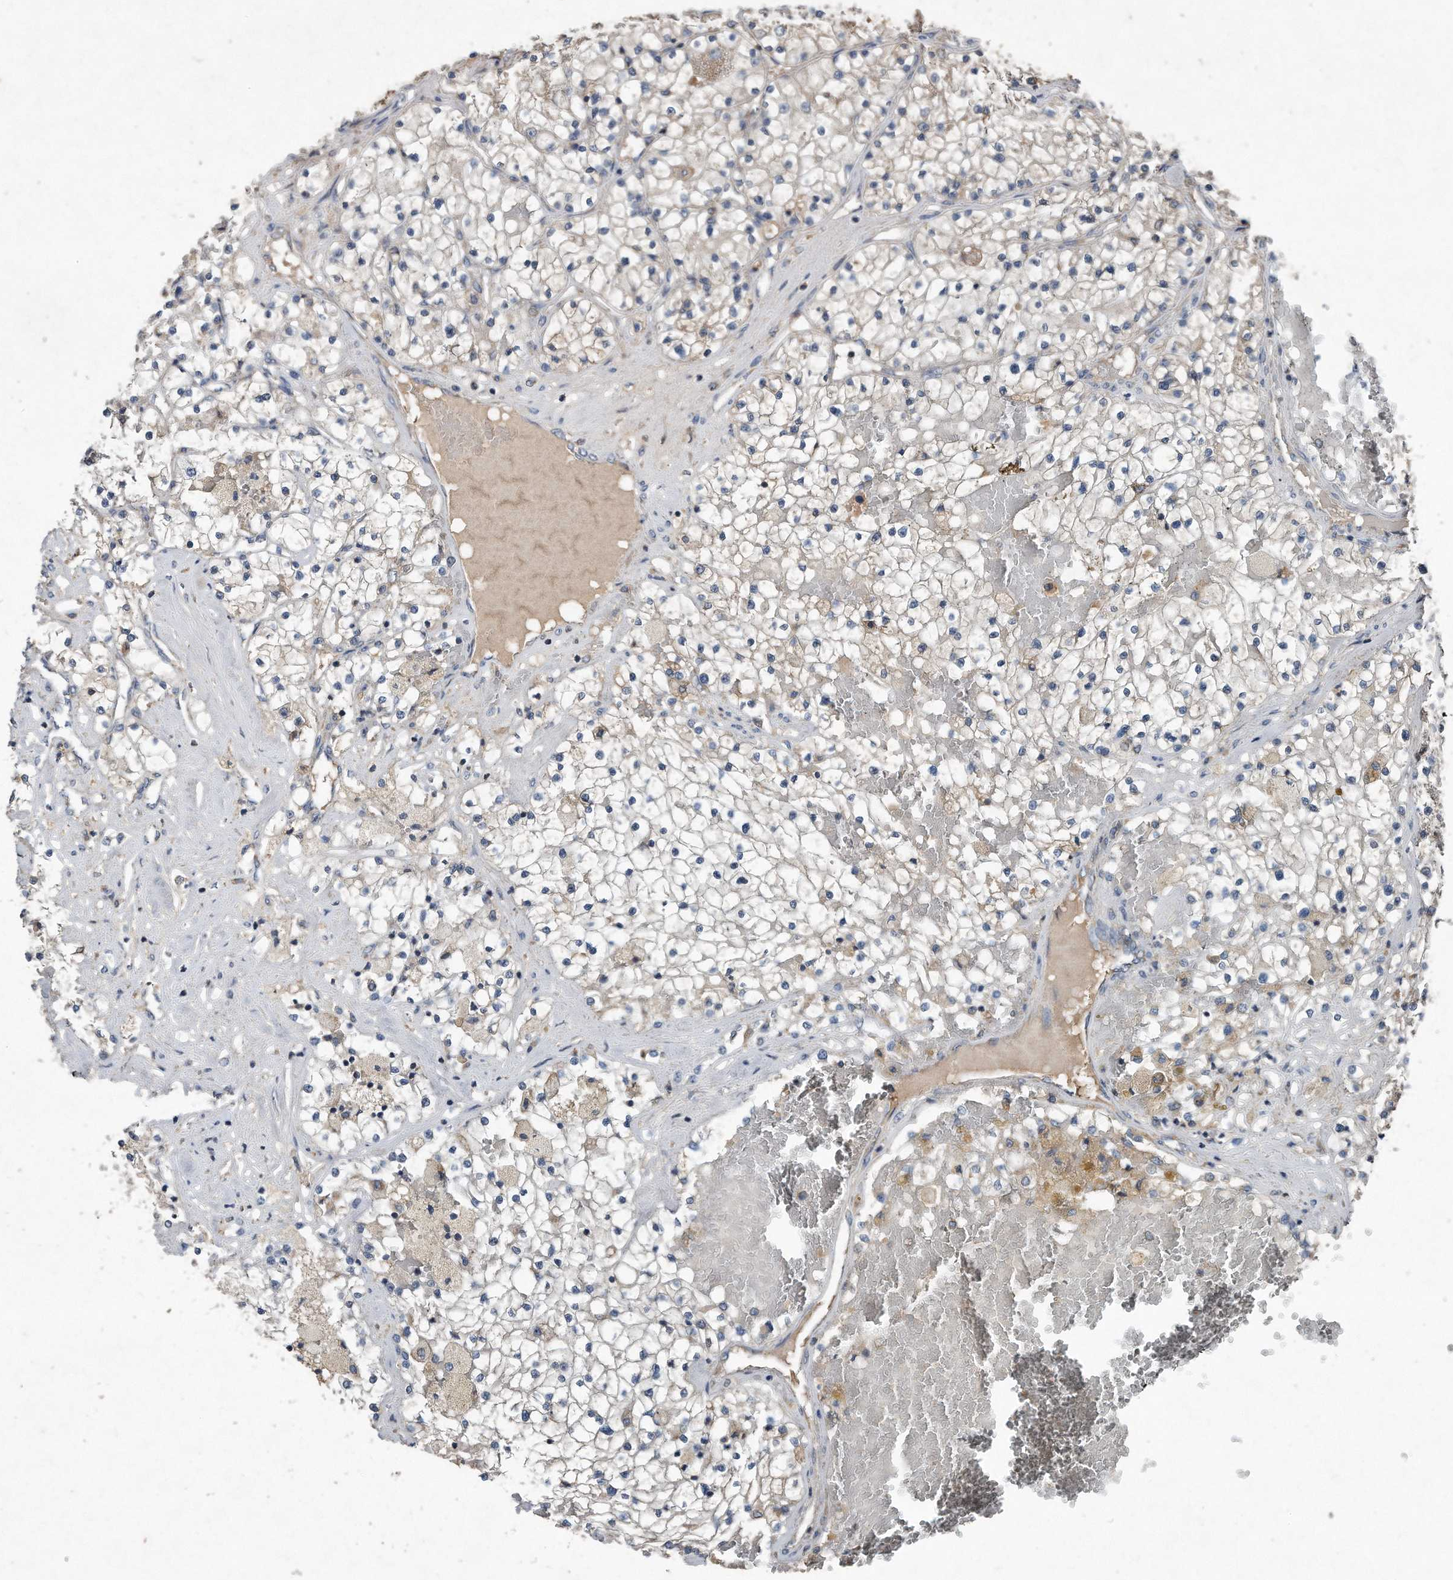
{"staining": {"intensity": "negative", "quantity": "none", "location": "none"}, "tissue": "renal cancer", "cell_type": "Tumor cells", "image_type": "cancer", "snomed": [{"axis": "morphology", "description": "Normal tissue, NOS"}, {"axis": "morphology", "description": "Adenocarcinoma, NOS"}, {"axis": "topography", "description": "Kidney"}], "caption": "The histopathology image exhibits no staining of tumor cells in renal cancer (adenocarcinoma).", "gene": "SDHA", "patient": {"sex": "male", "age": 68}}